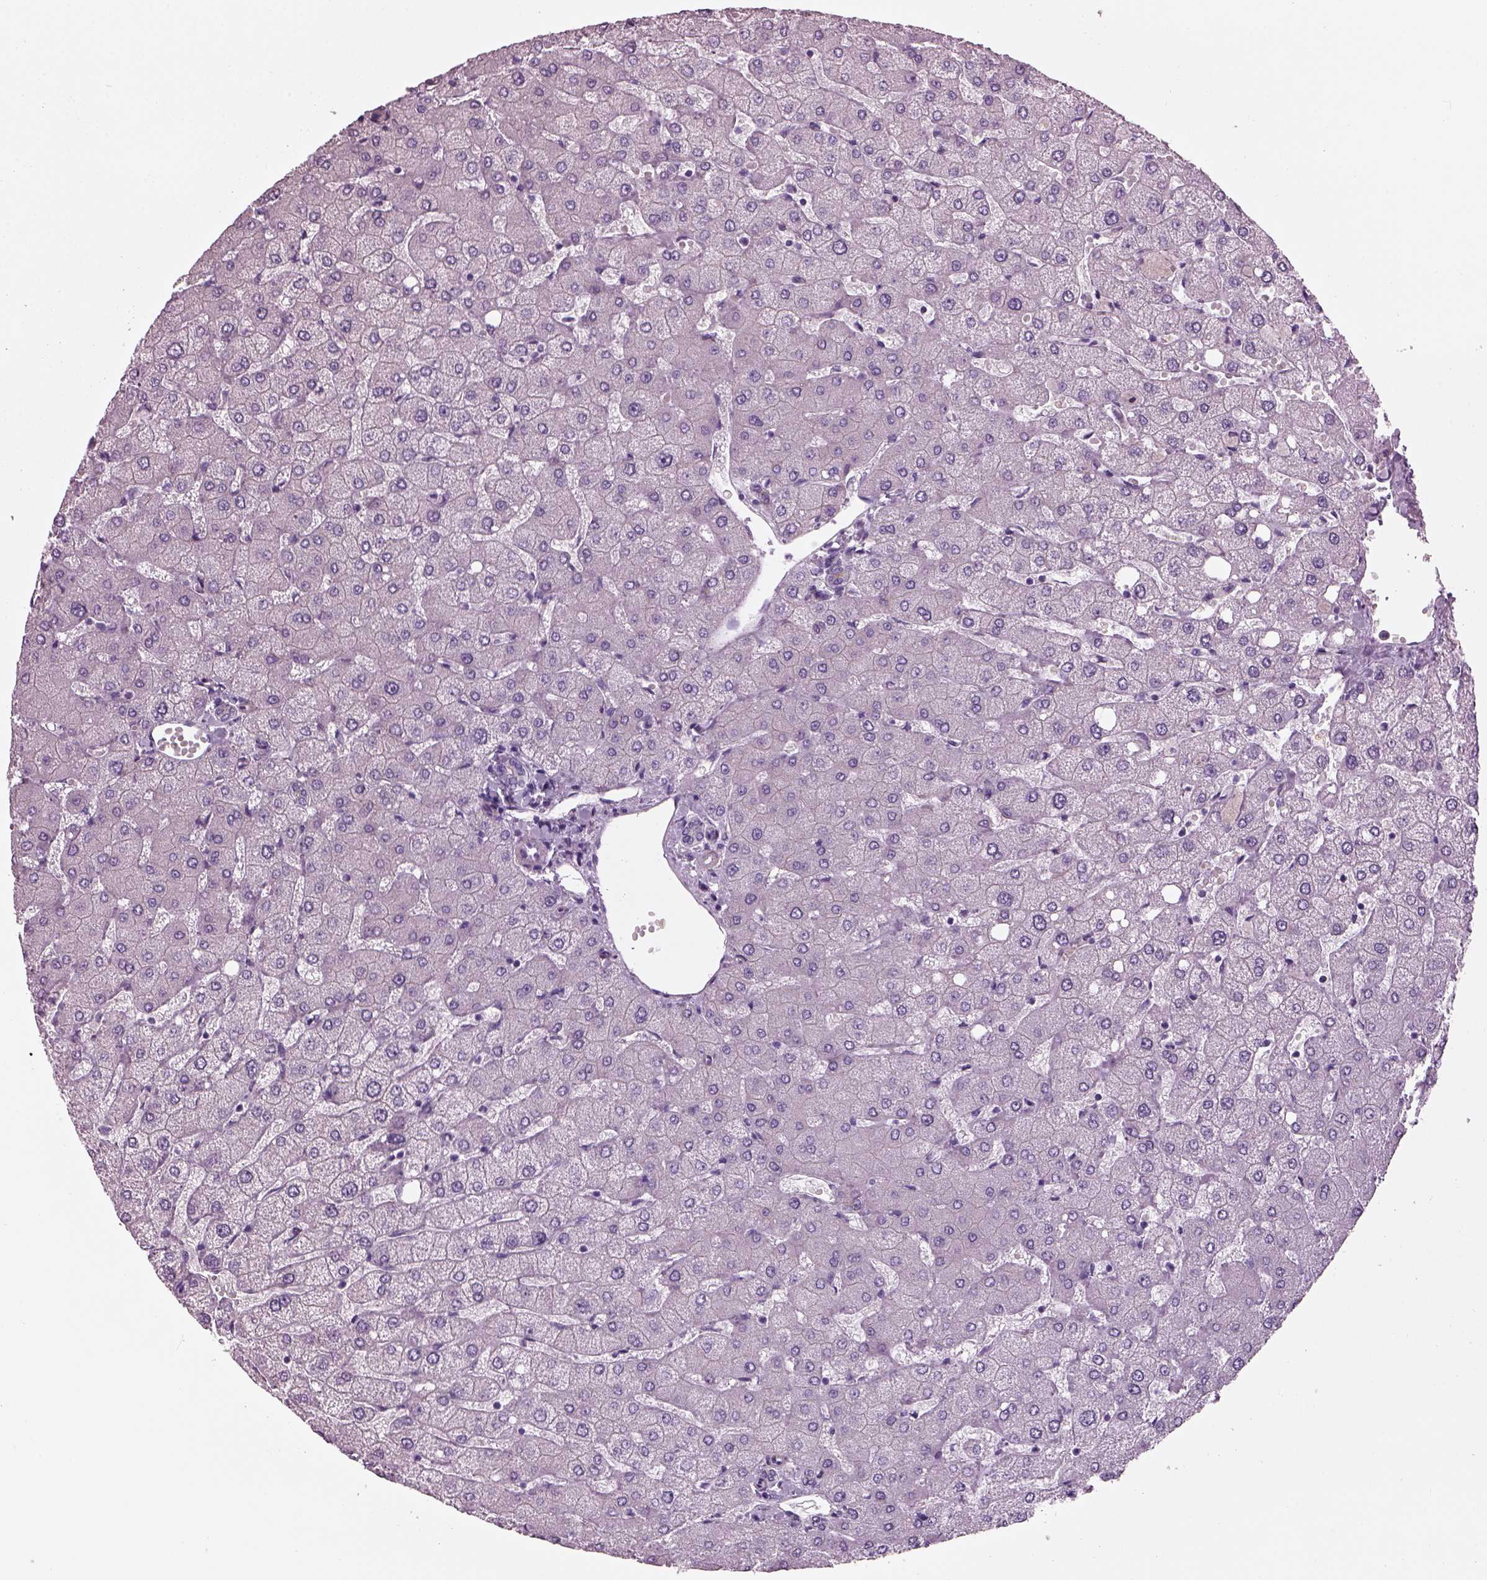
{"staining": {"intensity": "negative", "quantity": "none", "location": "none"}, "tissue": "liver", "cell_type": "Cholangiocytes", "image_type": "normal", "snomed": [{"axis": "morphology", "description": "Normal tissue, NOS"}, {"axis": "topography", "description": "Liver"}], "caption": "This is a image of immunohistochemistry staining of benign liver, which shows no positivity in cholangiocytes.", "gene": "BFSP1", "patient": {"sex": "female", "age": 54}}